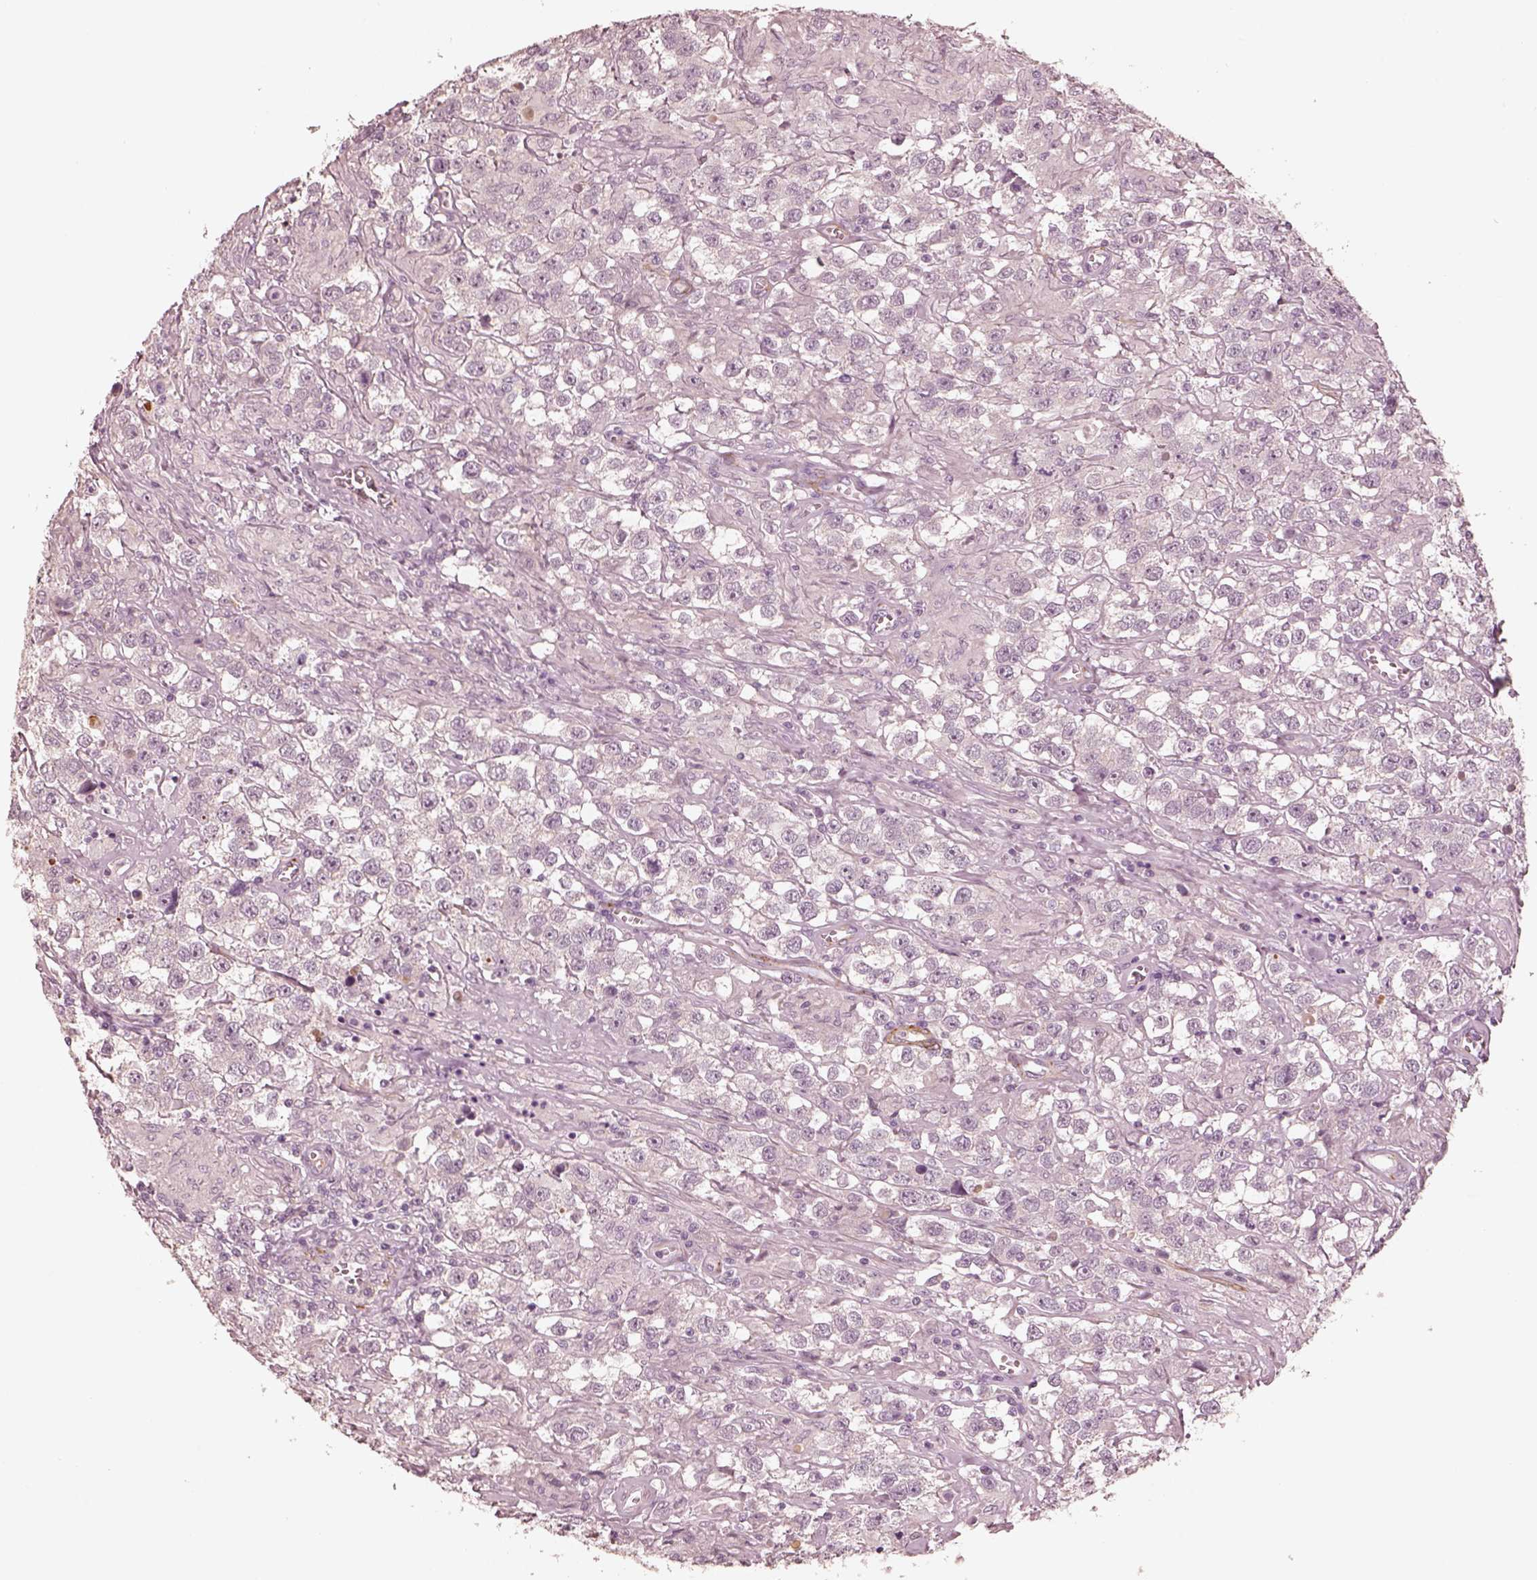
{"staining": {"intensity": "negative", "quantity": "none", "location": "none"}, "tissue": "testis cancer", "cell_type": "Tumor cells", "image_type": "cancer", "snomed": [{"axis": "morphology", "description": "Seminoma, NOS"}, {"axis": "topography", "description": "Testis"}], "caption": "Testis seminoma was stained to show a protein in brown. There is no significant expression in tumor cells.", "gene": "DNAAF9", "patient": {"sex": "male", "age": 43}}